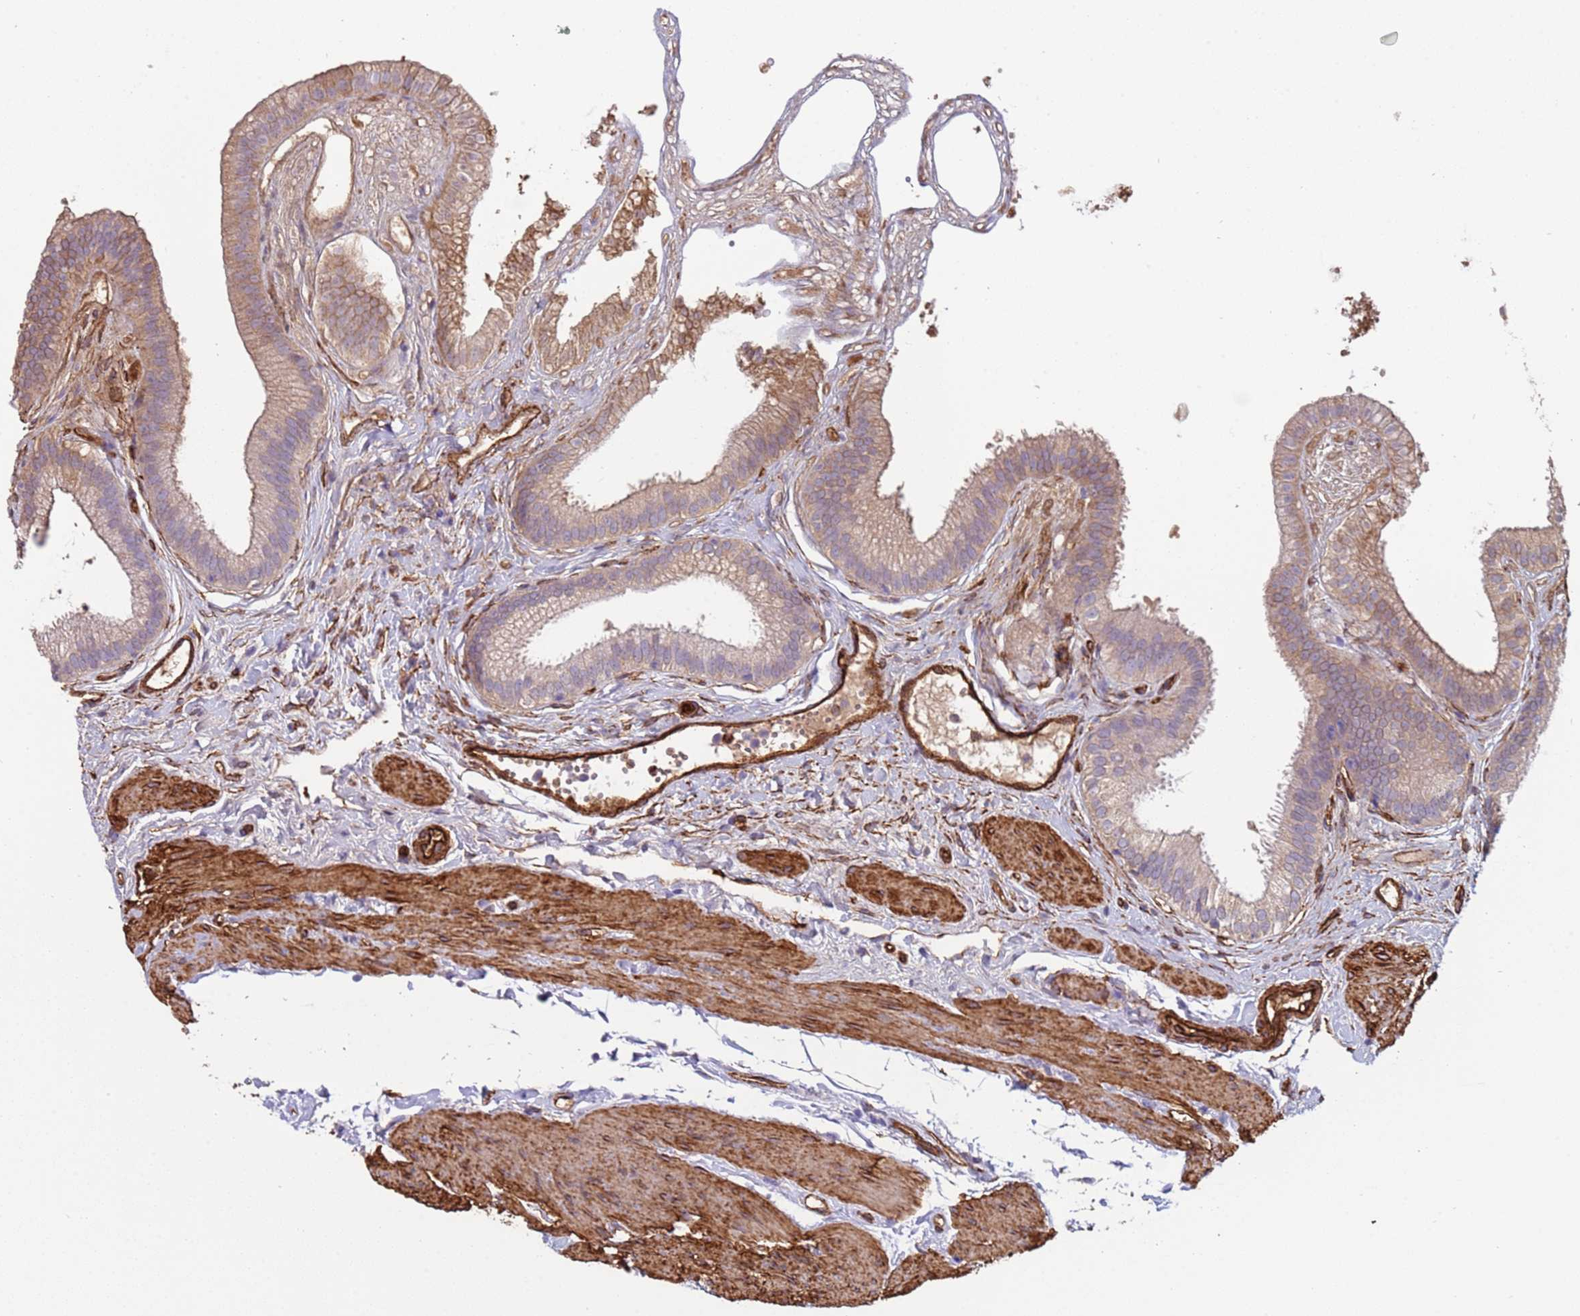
{"staining": {"intensity": "moderate", "quantity": "25%-75%", "location": "cytoplasmic/membranous"}, "tissue": "gallbladder", "cell_type": "Glandular cells", "image_type": "normal", "snomed": [{"axis": "morphology", "description": "Normal tissue, NOS"}, {"axis": "topography", "description": "Gallbladder"}], "caption": "Protein expression analysis of normal gallbladder demonstrates moderate cytoplasmic/membranous staining in approximately 25%-75% of glandular cells.", "gene": "GASK1A", "patient": {"sex": "female", "age": 54}}